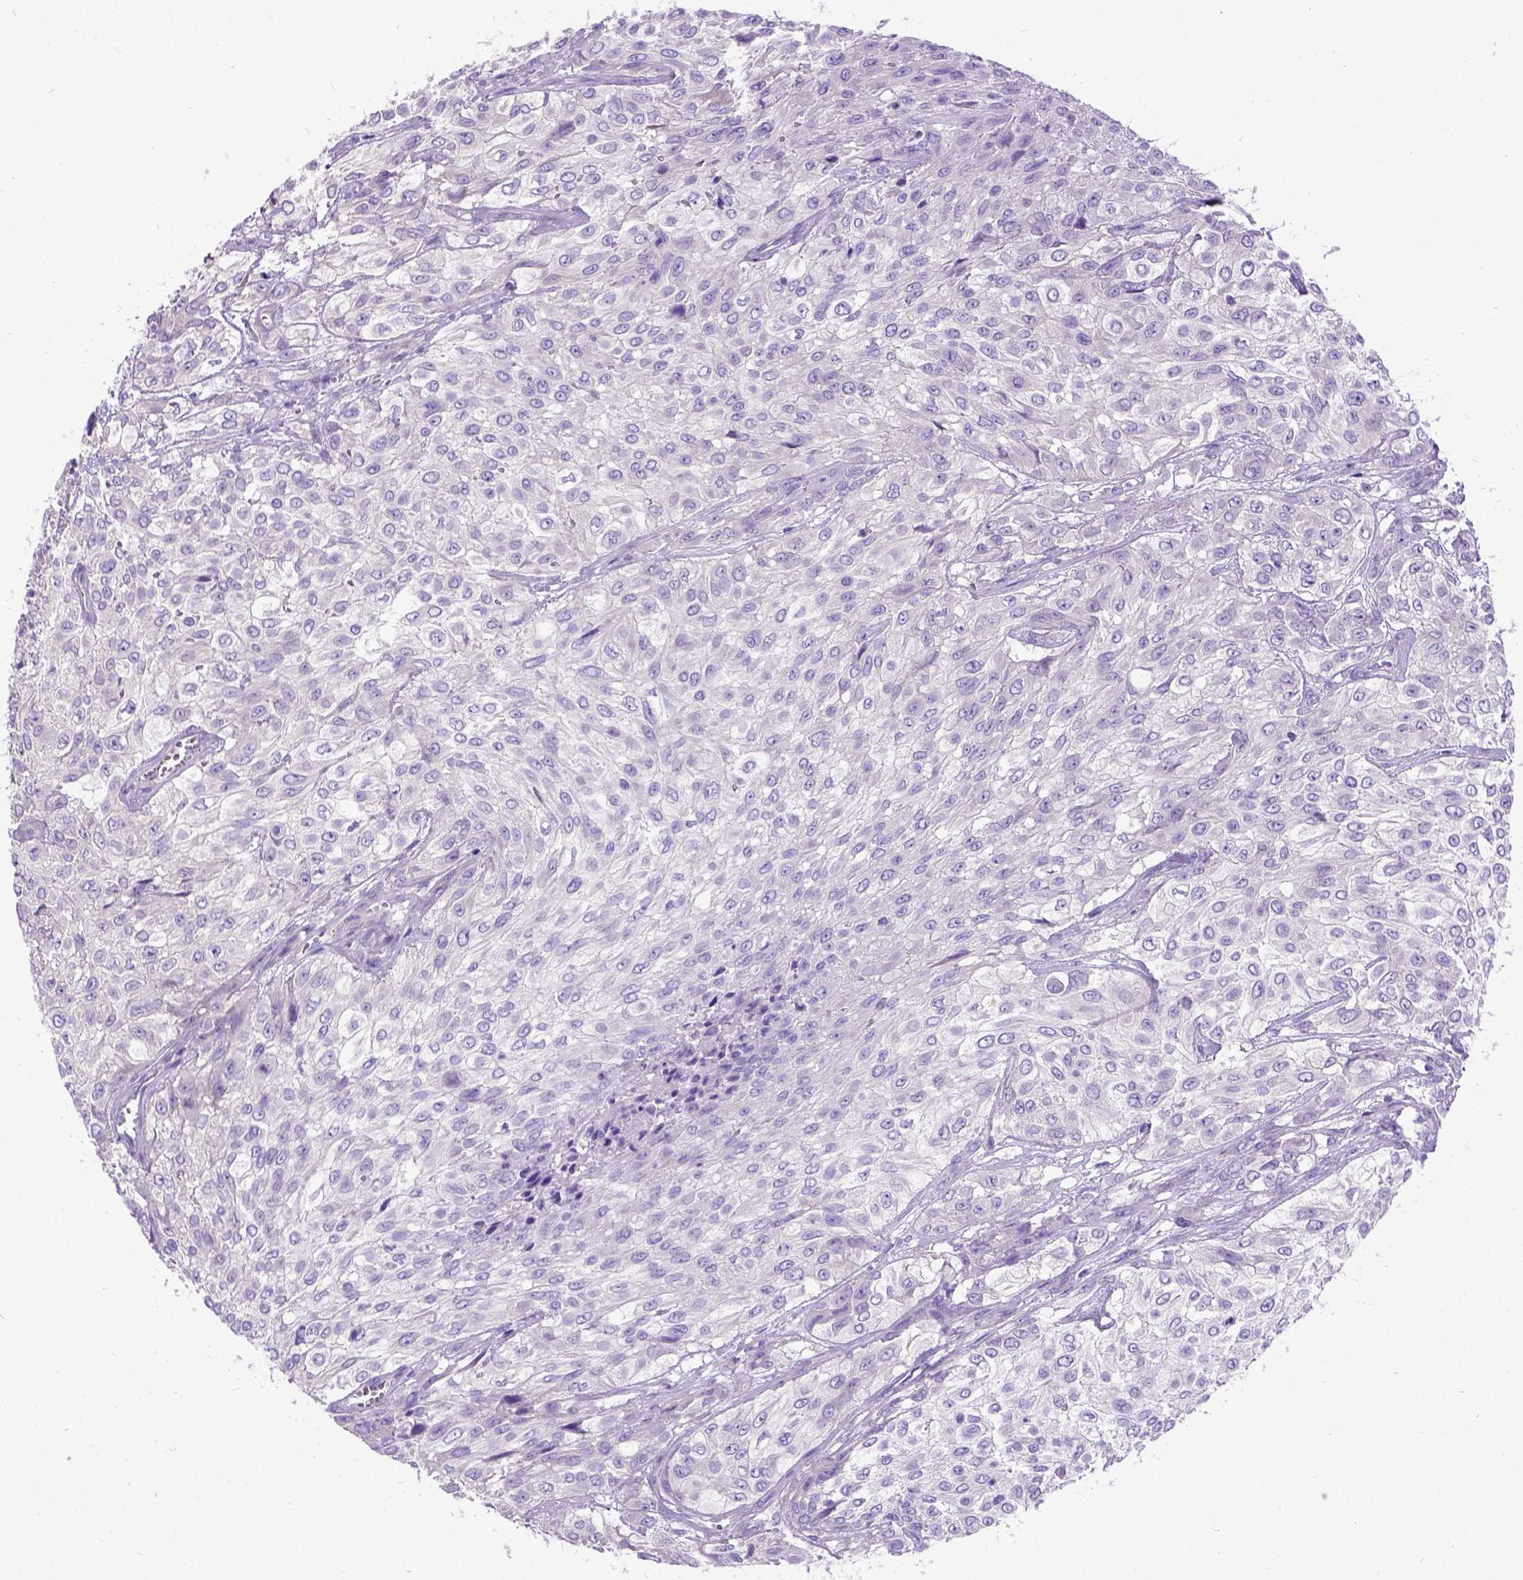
{"staining": {"intensity": "negative", "quantity": "none", "location": "none"}, "tissue": "urothelial cancer", "cell_type": "Tumor cells", "image_type": "cancer", "snomed": [{"axis": "morphology", "description": "Urothelial carcinoma, High grade"}, {"axis": "topography", "description": "Urinary bladder"}], "caption": "Urothelial cancer stained for a protein using immunohistochemistry demonstrates no staining tumor cells.", "gene": "CFAP54", "patient": {"sex": "male", "age": 57}}